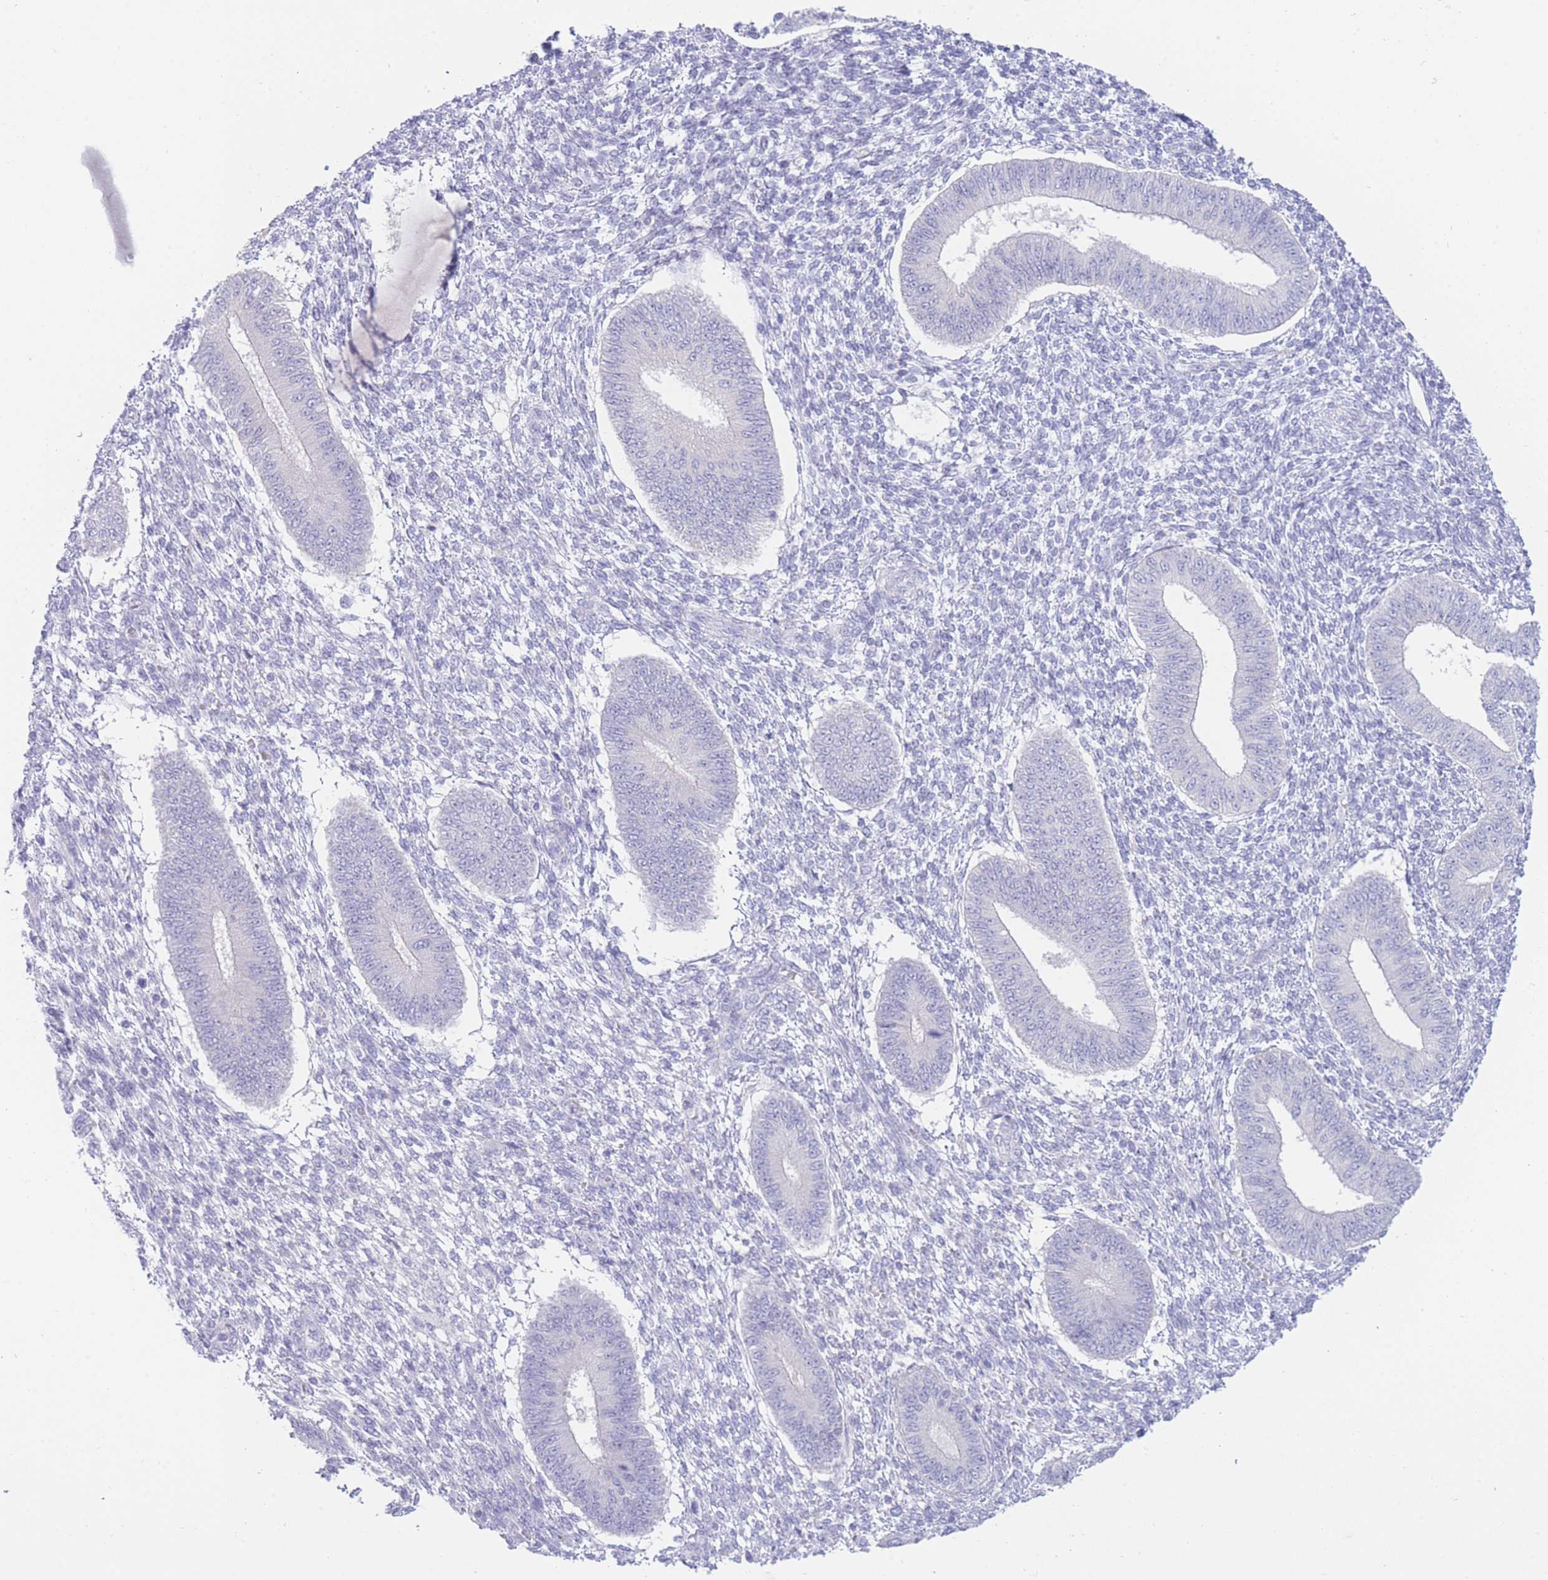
{"staining": {"intensity": "negative", "quantity": "none", "location": "none"}, "tissue": "endometrium", "cell_type": "Cells in endometrial stroma", "image_type": "normal", "snomed": [{"axis": "morphology", "description": "Normal tissue, NOS"}, {"axis": "topography", "description": "Endometrium"}], "caption": "This photomicrograph is of unremarkable endometrium stained with immunohistochemistry to label a protein in brown with the nuclei are counter-stained blue. There is no positivity in cells in endometrial stroma.", "gene": "ZNF212", "patient": {"sex": "female", "age": 49}}